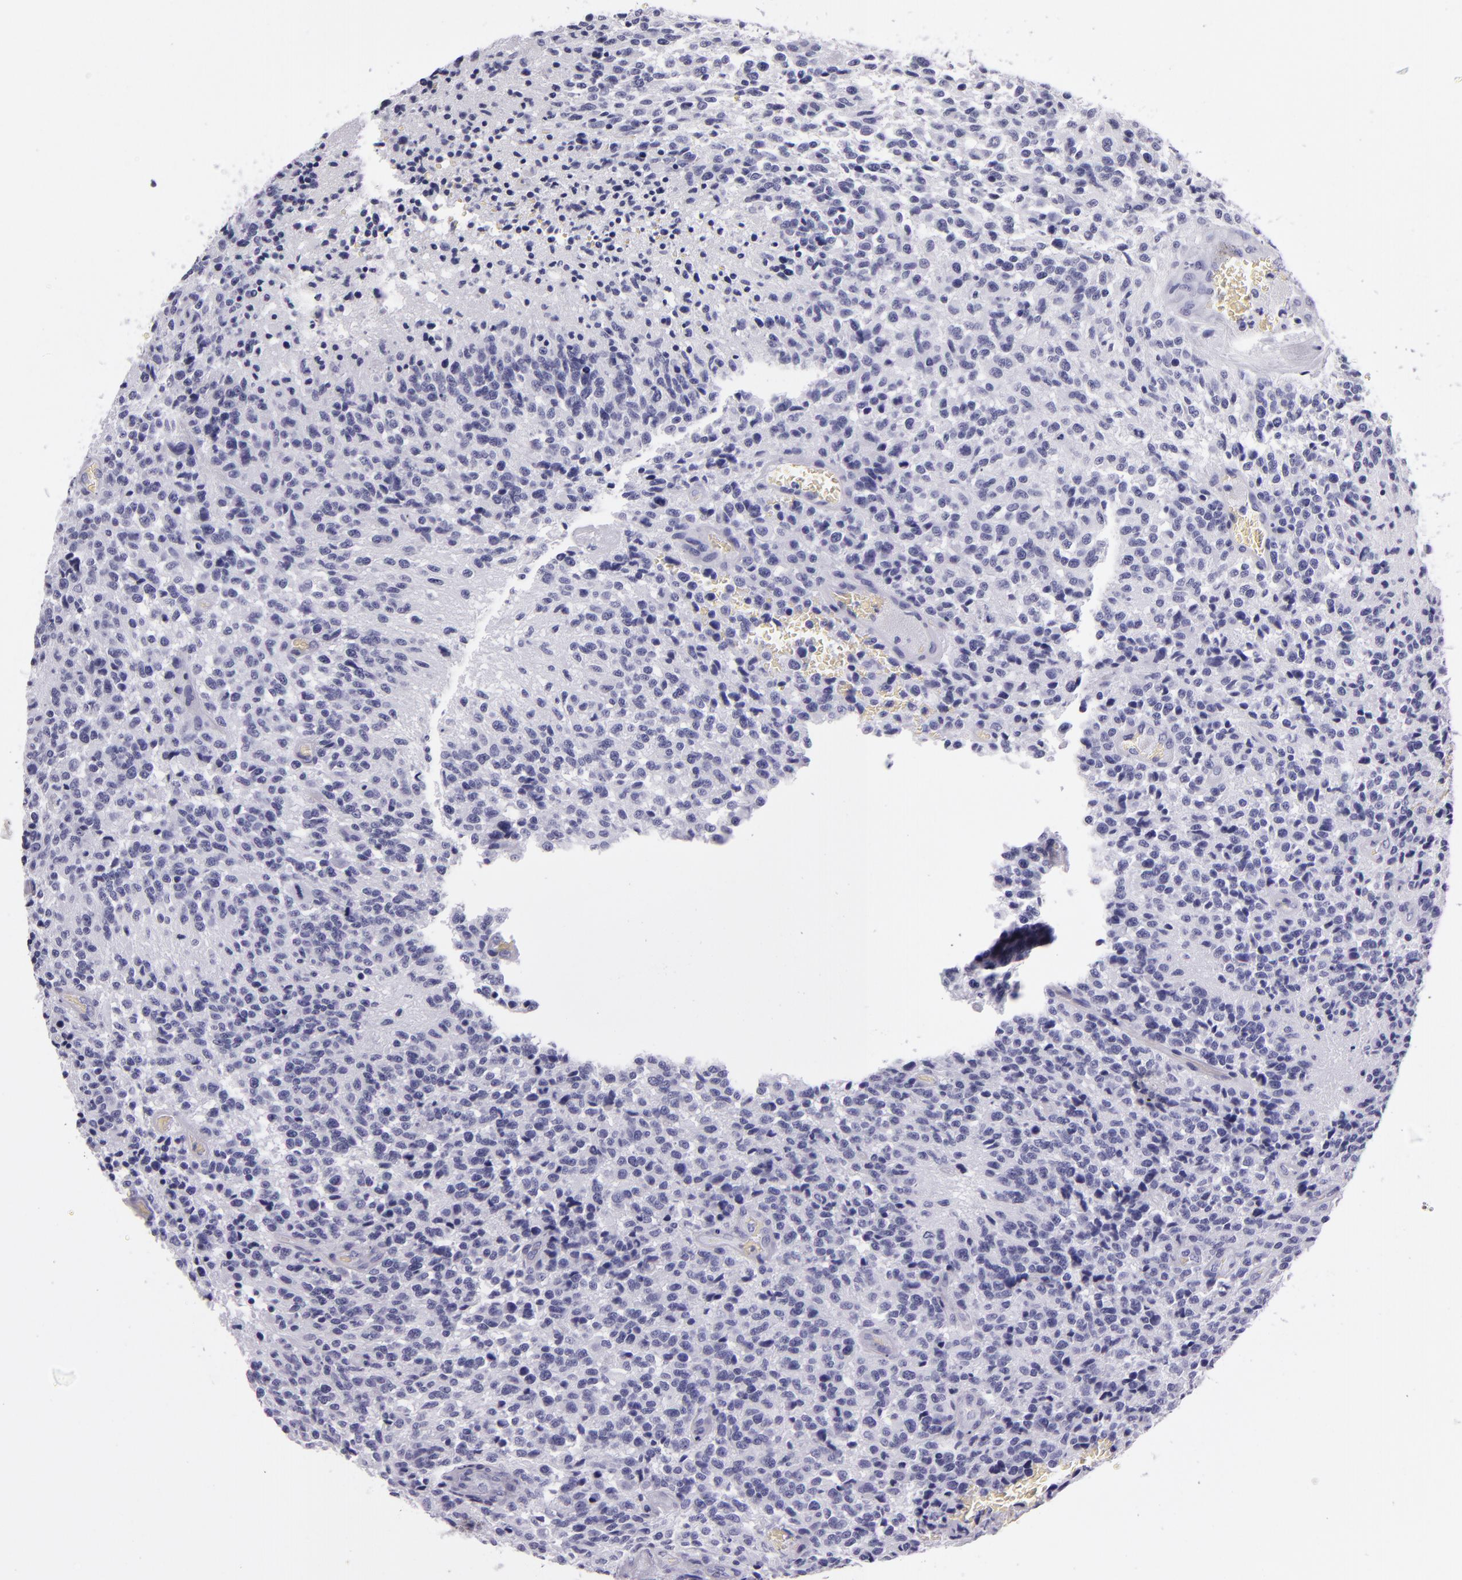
{"staining": {"intensity": "negative", "quantity": "none", "location": "none"}, "tissue": "glioma", "cell_type": "Tumor cells", "image_type": "cancer", "snomed": [{"axis": "morphology", "description": "Glioma, malignant, High grade"}, {"axis": "topography", "description": "Brain"}], "caption": "Tumor cells are negative for protein expression in human glioma.", "gene": "CR2", "patient": {"sex": "male", "age": 36}}